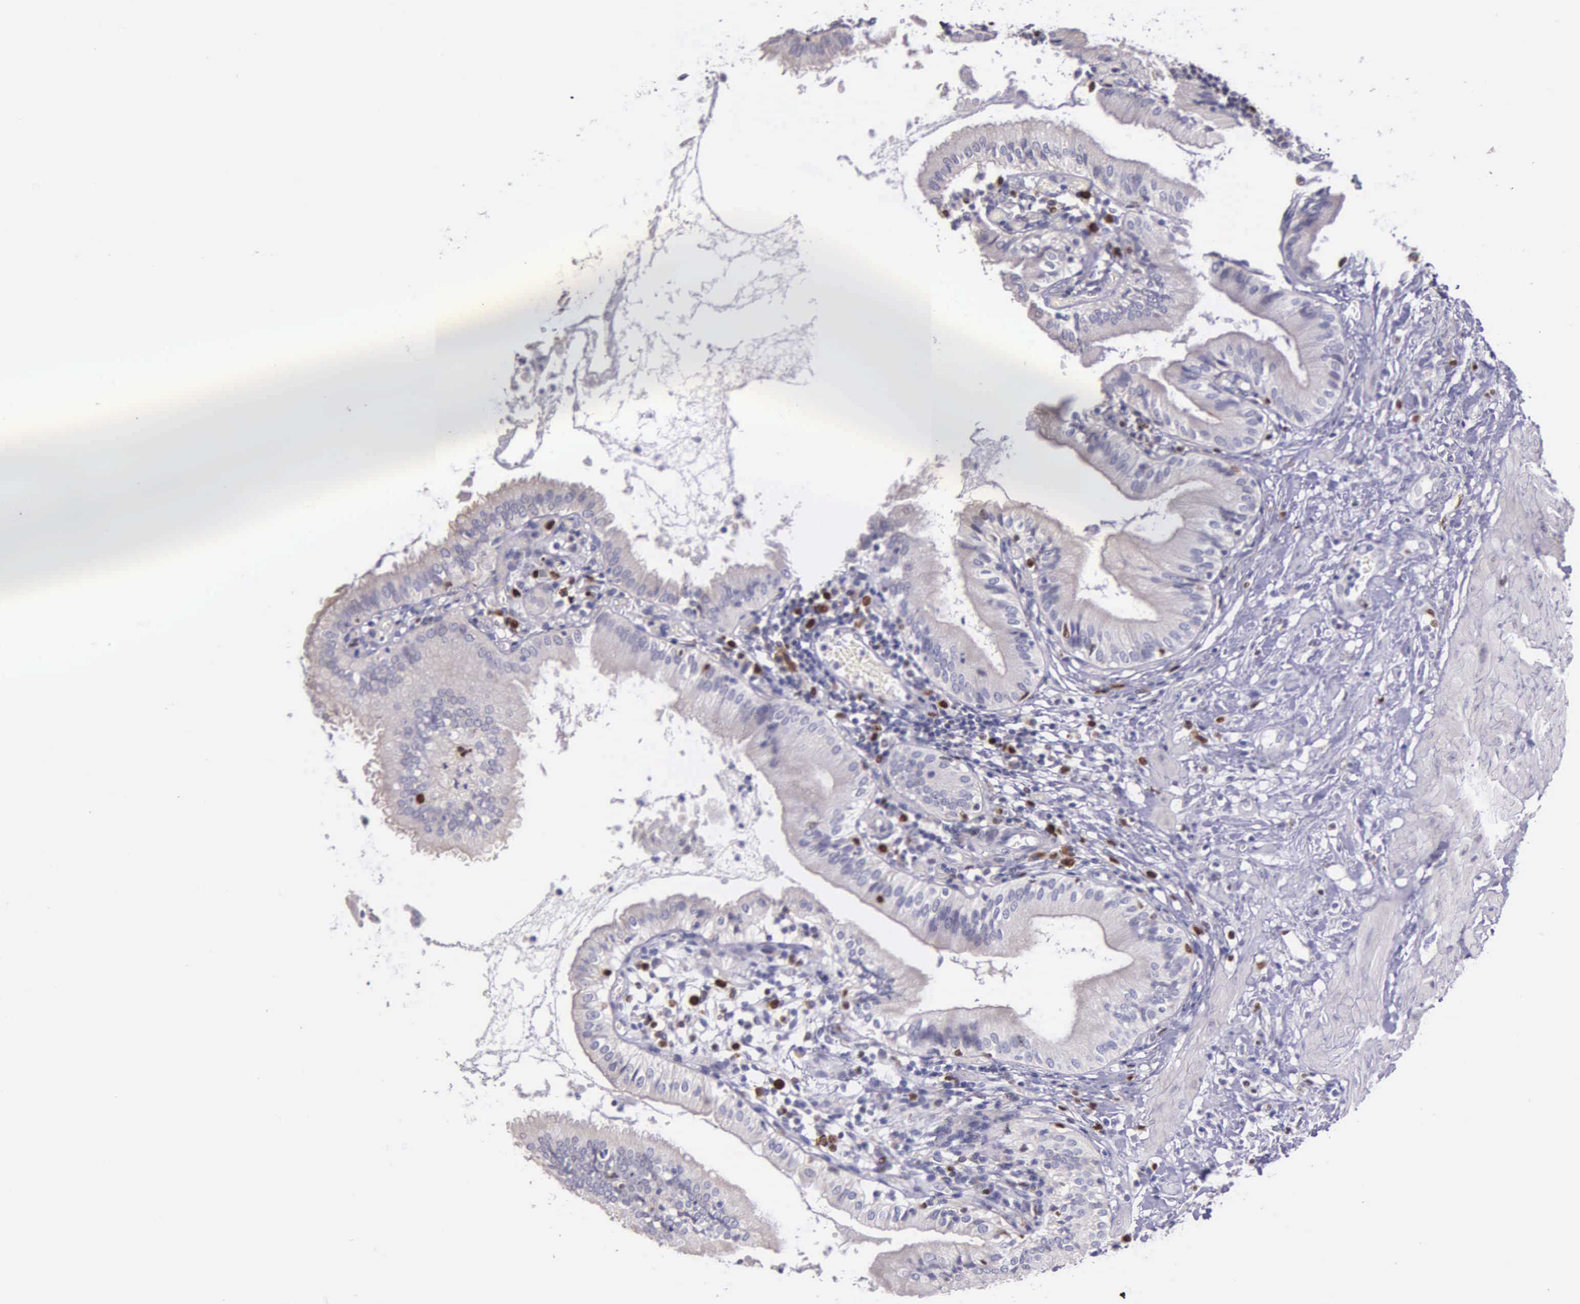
{"staining": {"intensity": "strong", "quantity": "<25%", "location": "nuclear"}, "tissue": "gallbladder", "cell_type": "Glandular cells", "image_type": "normal", "snomed": [{"axis": "morphology", "description": "Normal tissue, NOS"}, {"axis": "topography", "description": "Gallbladder"}], "caption": "Immunohistochemical staining of normal human gallbladder displays strong nuclear protein staining in about <25% of glandular cells. The staining was performed using DAB (3,3'-diaminobenzidine) to visualize the protein expression in brown, while the nuclei were stained in blue with hematoxylin (Magnification: 20x).", "gene": "MCM5", "patient": {"sex": "male", "age": 58}}